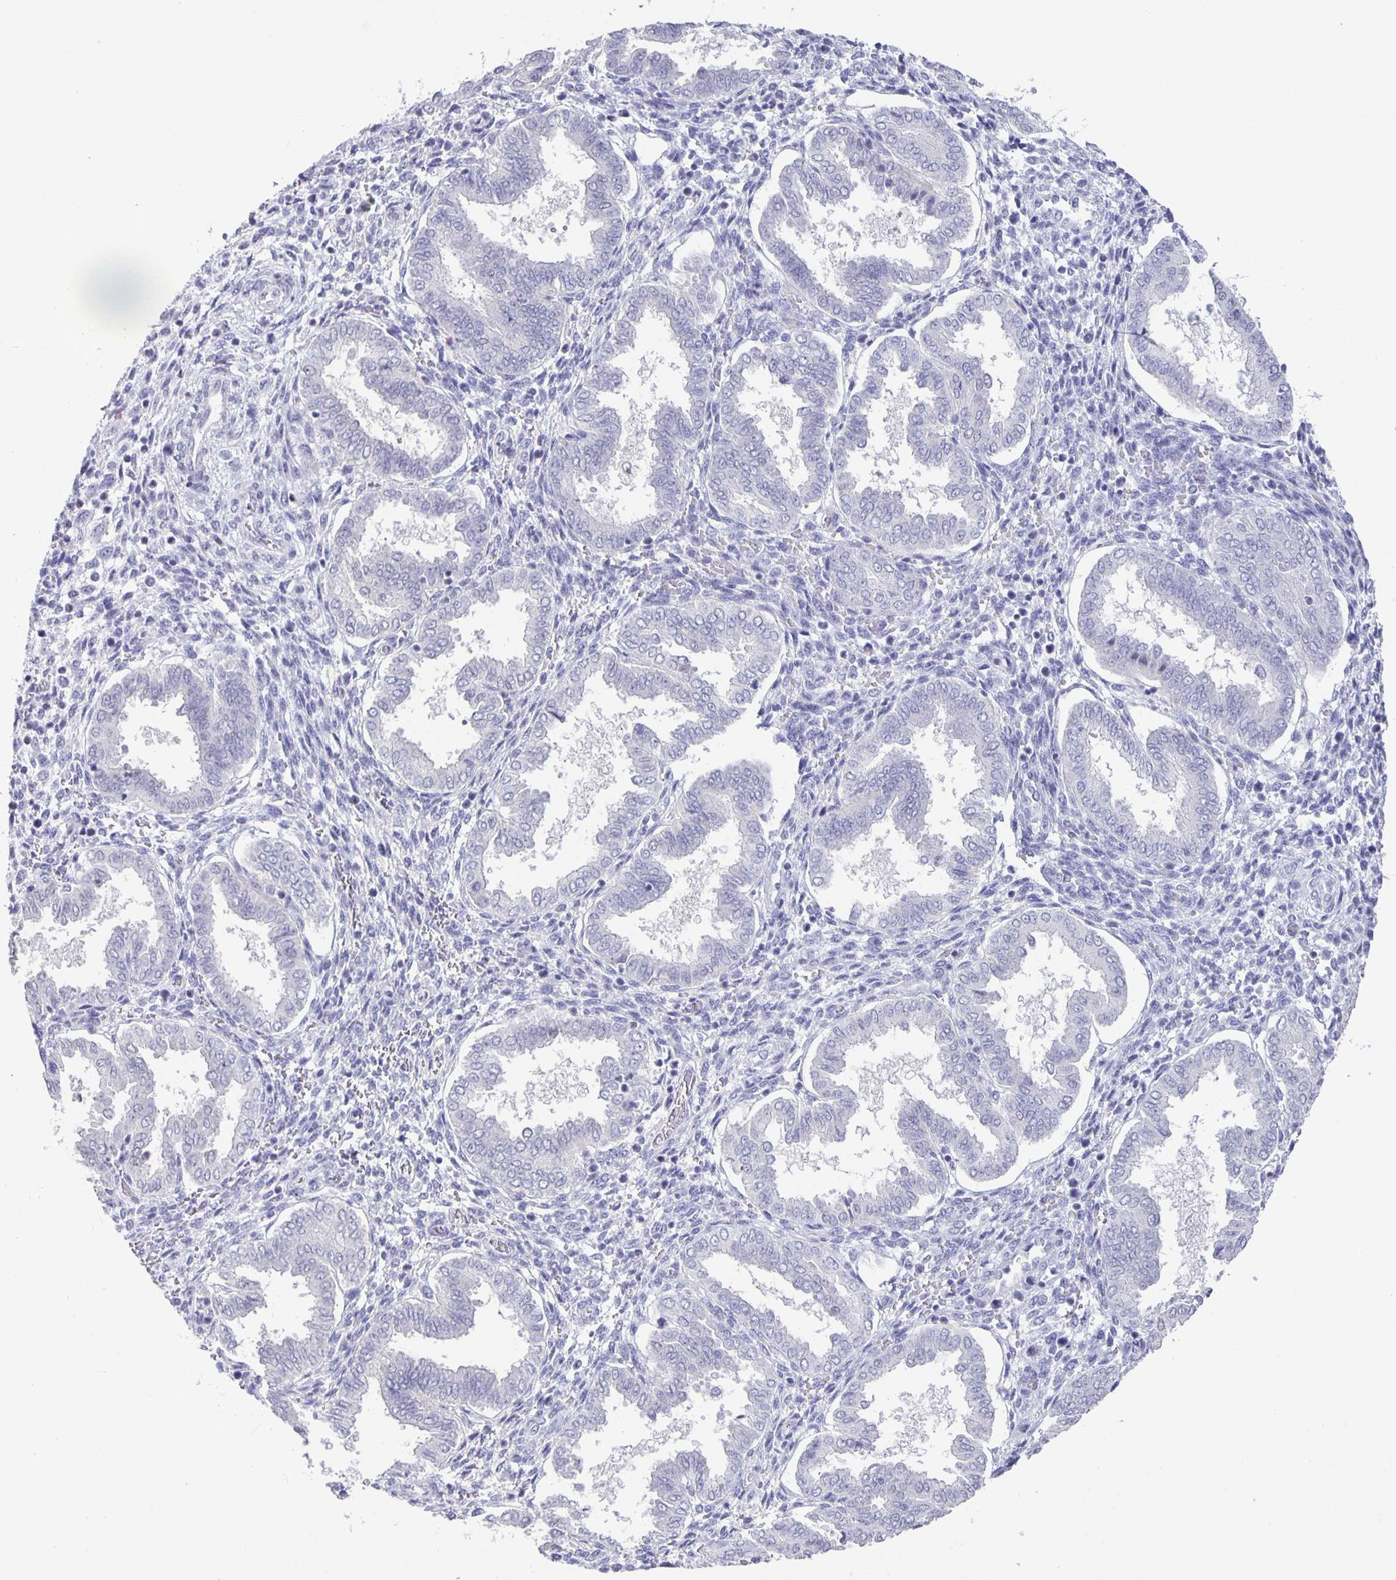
{"staining": {"intensity": "negative", "quantity": "none", "location": "none"}, "tissue": "endometrium", "cell_type": "Cells in endometrial stroma", "image_type": "normal", "snomed": [{"axis": "morphology", "description": "Normal tissue, NOS"}, {"axis": "topography", "description": "Endometrium"}], "caption": "The histopathology image reveals no staining of cells in endometrial stroma in unremarkable endometrium. (DAB (3,3'-diaminobenzidine) IHC, high magnification).", "gene": "PHRF1", "patient": {"sex": "female", "age": 24}}